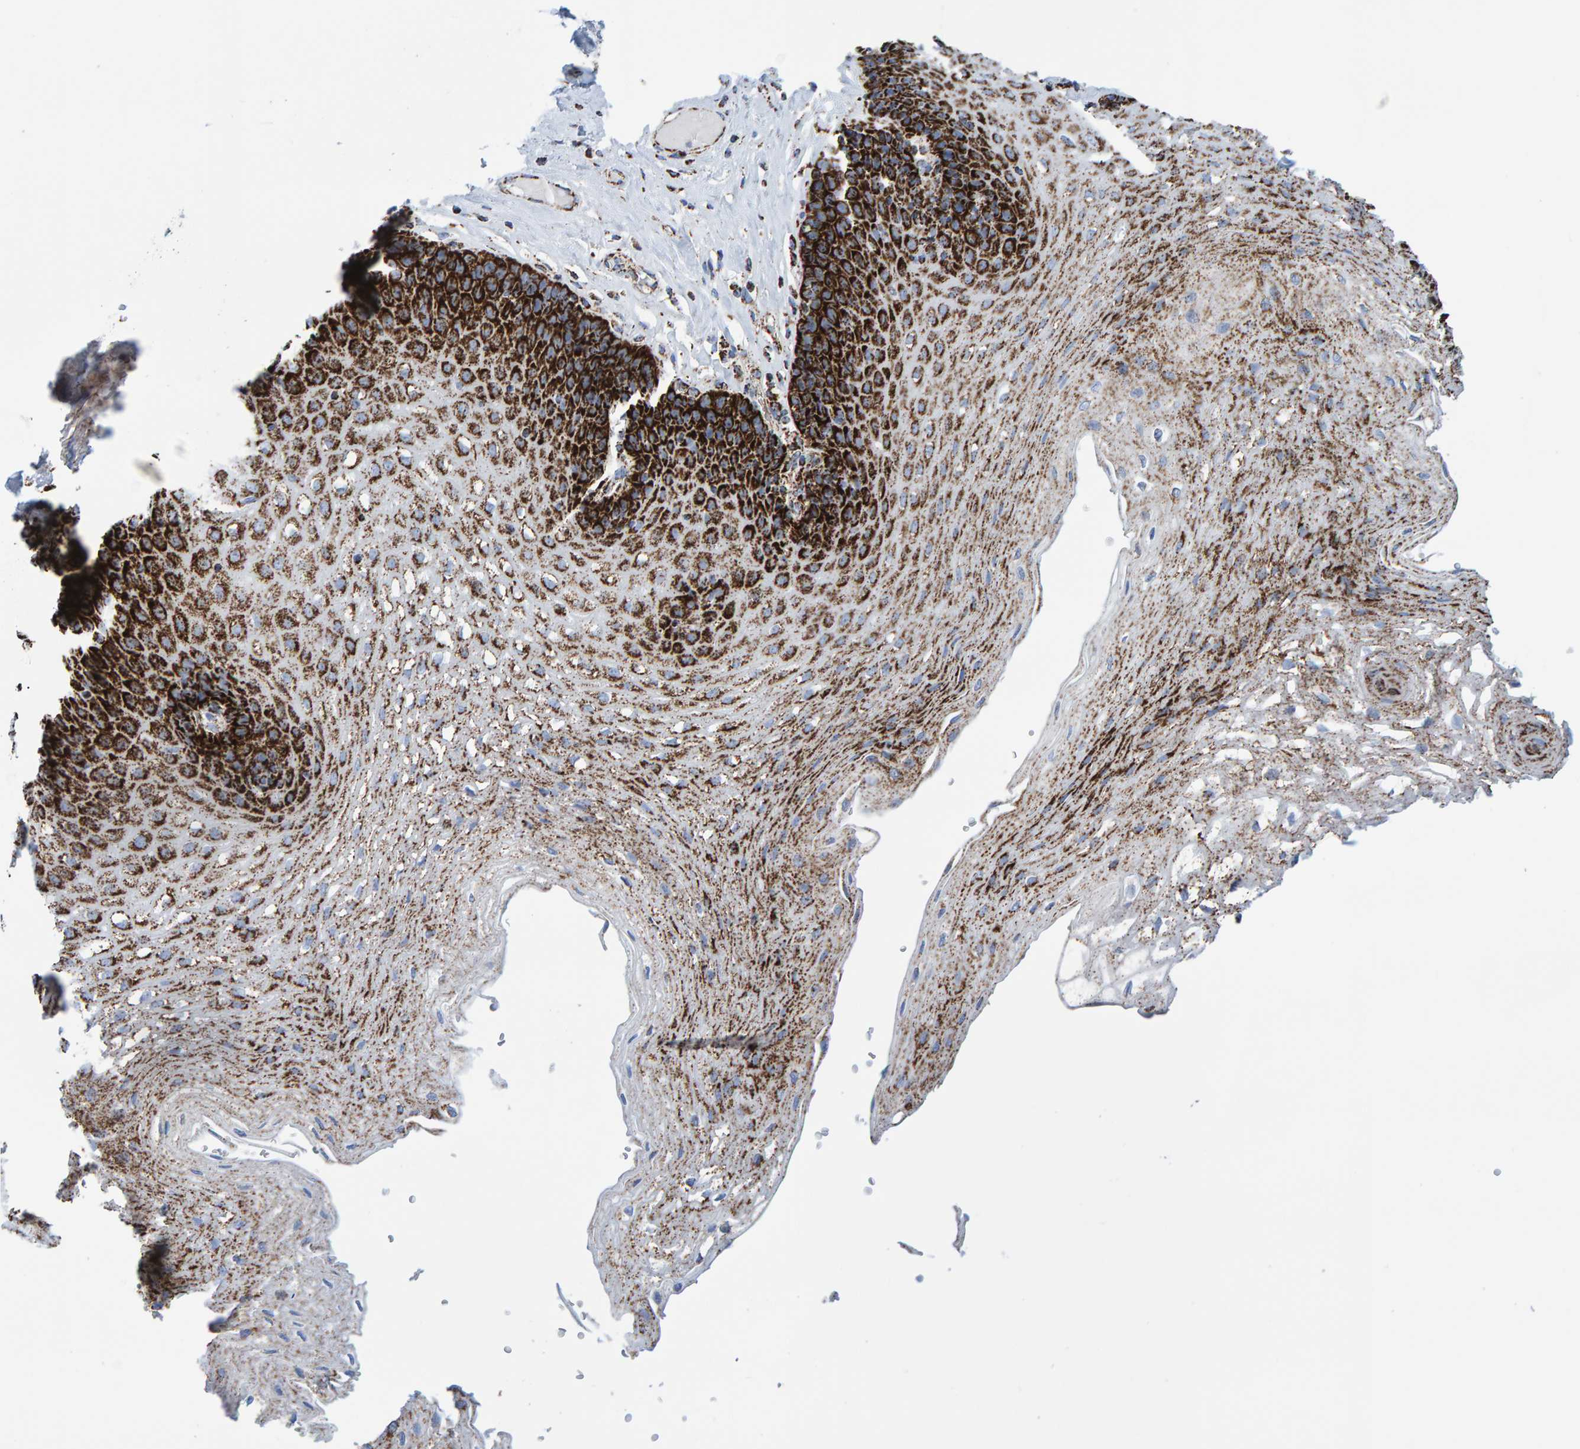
{"staining": {"intensity": "strong", "quantity": ">75%", "location": "cytoplasmic/membranous"}, "tissue": "esophagus", "cell_type": "Squamous epithelial cells", "image_type": "normal", "snomed": [{"axis": "morphology", "description": "Normal tissue, NOS"}, {"axis": "topography", "description": "Esophagus"}], "caption": "Immunohistochemical staining of benign esophagus shows strong cytoplasmic/membranous protein positivity in approximately >75% of squamous epithelial cells. The staining was performed using DAB (3,3'-diaminobenzidine) to visualize the protein expression in brown, while the nuclei were stained in blue with hematoxylin (Magnification: 20x).", "gene": "ENSG00000262660", "patient": {"sex": "female", "age": 66}}